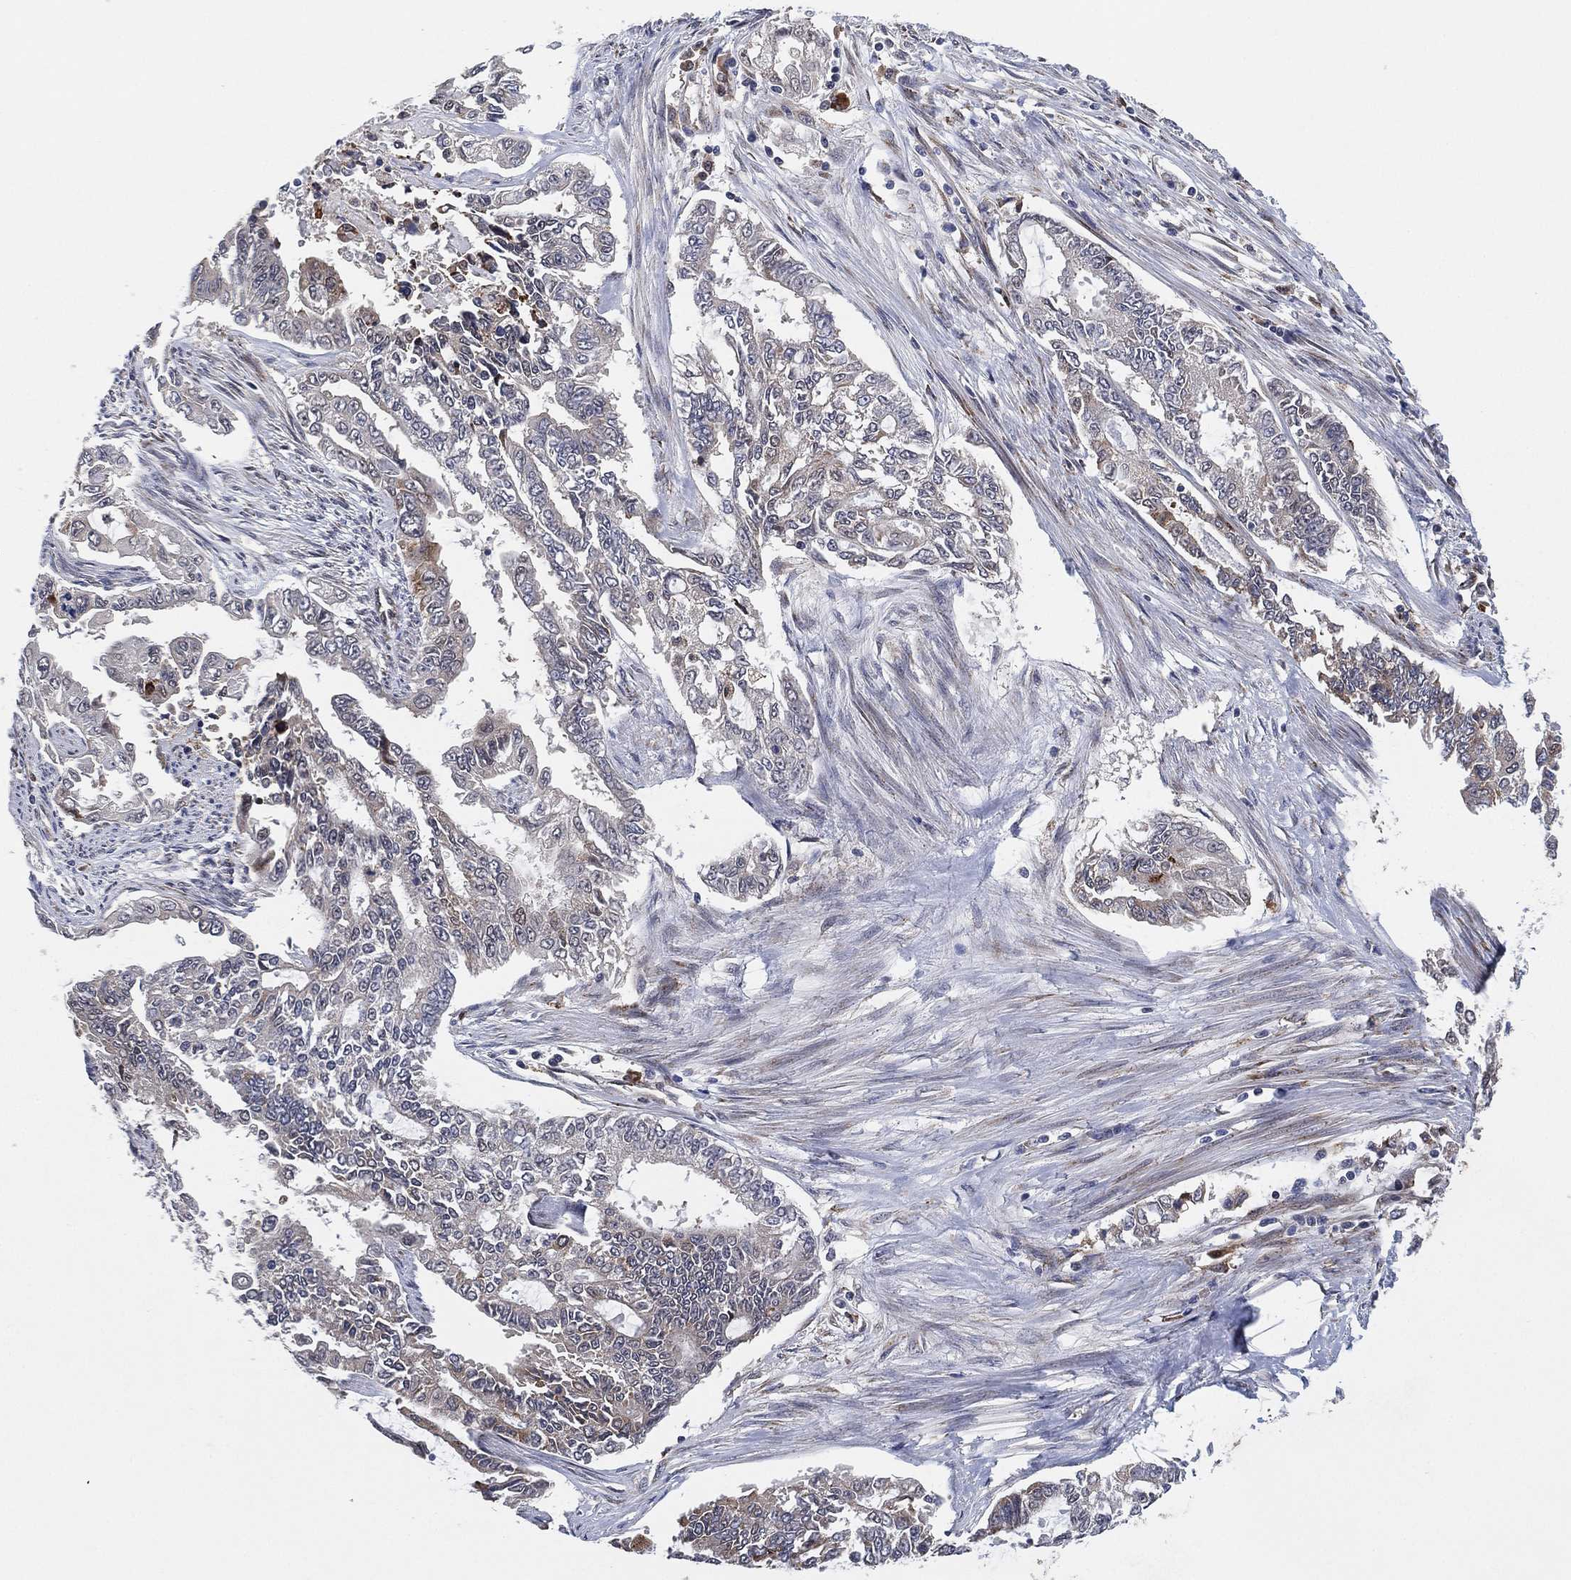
{"staining": {"intensity": "weak", "quantity": "<25%", "location": "cytoplasmic/membranous"}, "tissue": "endometrial cancer", "cell_type": "Tumor cells", "image_type": "cancer", "snomed": [{"axis": "morphology", "description": "Adenocarcinoma, NOS"}, {"axis": "topography", "description": "Uterus"}], "caption": "The photomicrograph exhibits no significant staining in tumor cells of endometrial cancer (adenocarcinoma). The staining was performed using DAB to visualize the protein expression in brown, while the nuclei were stained in blue with hematoxylin (Magnification: 20x).", "gene": "FES", "patient": {"sex": "female", "age": 59}}